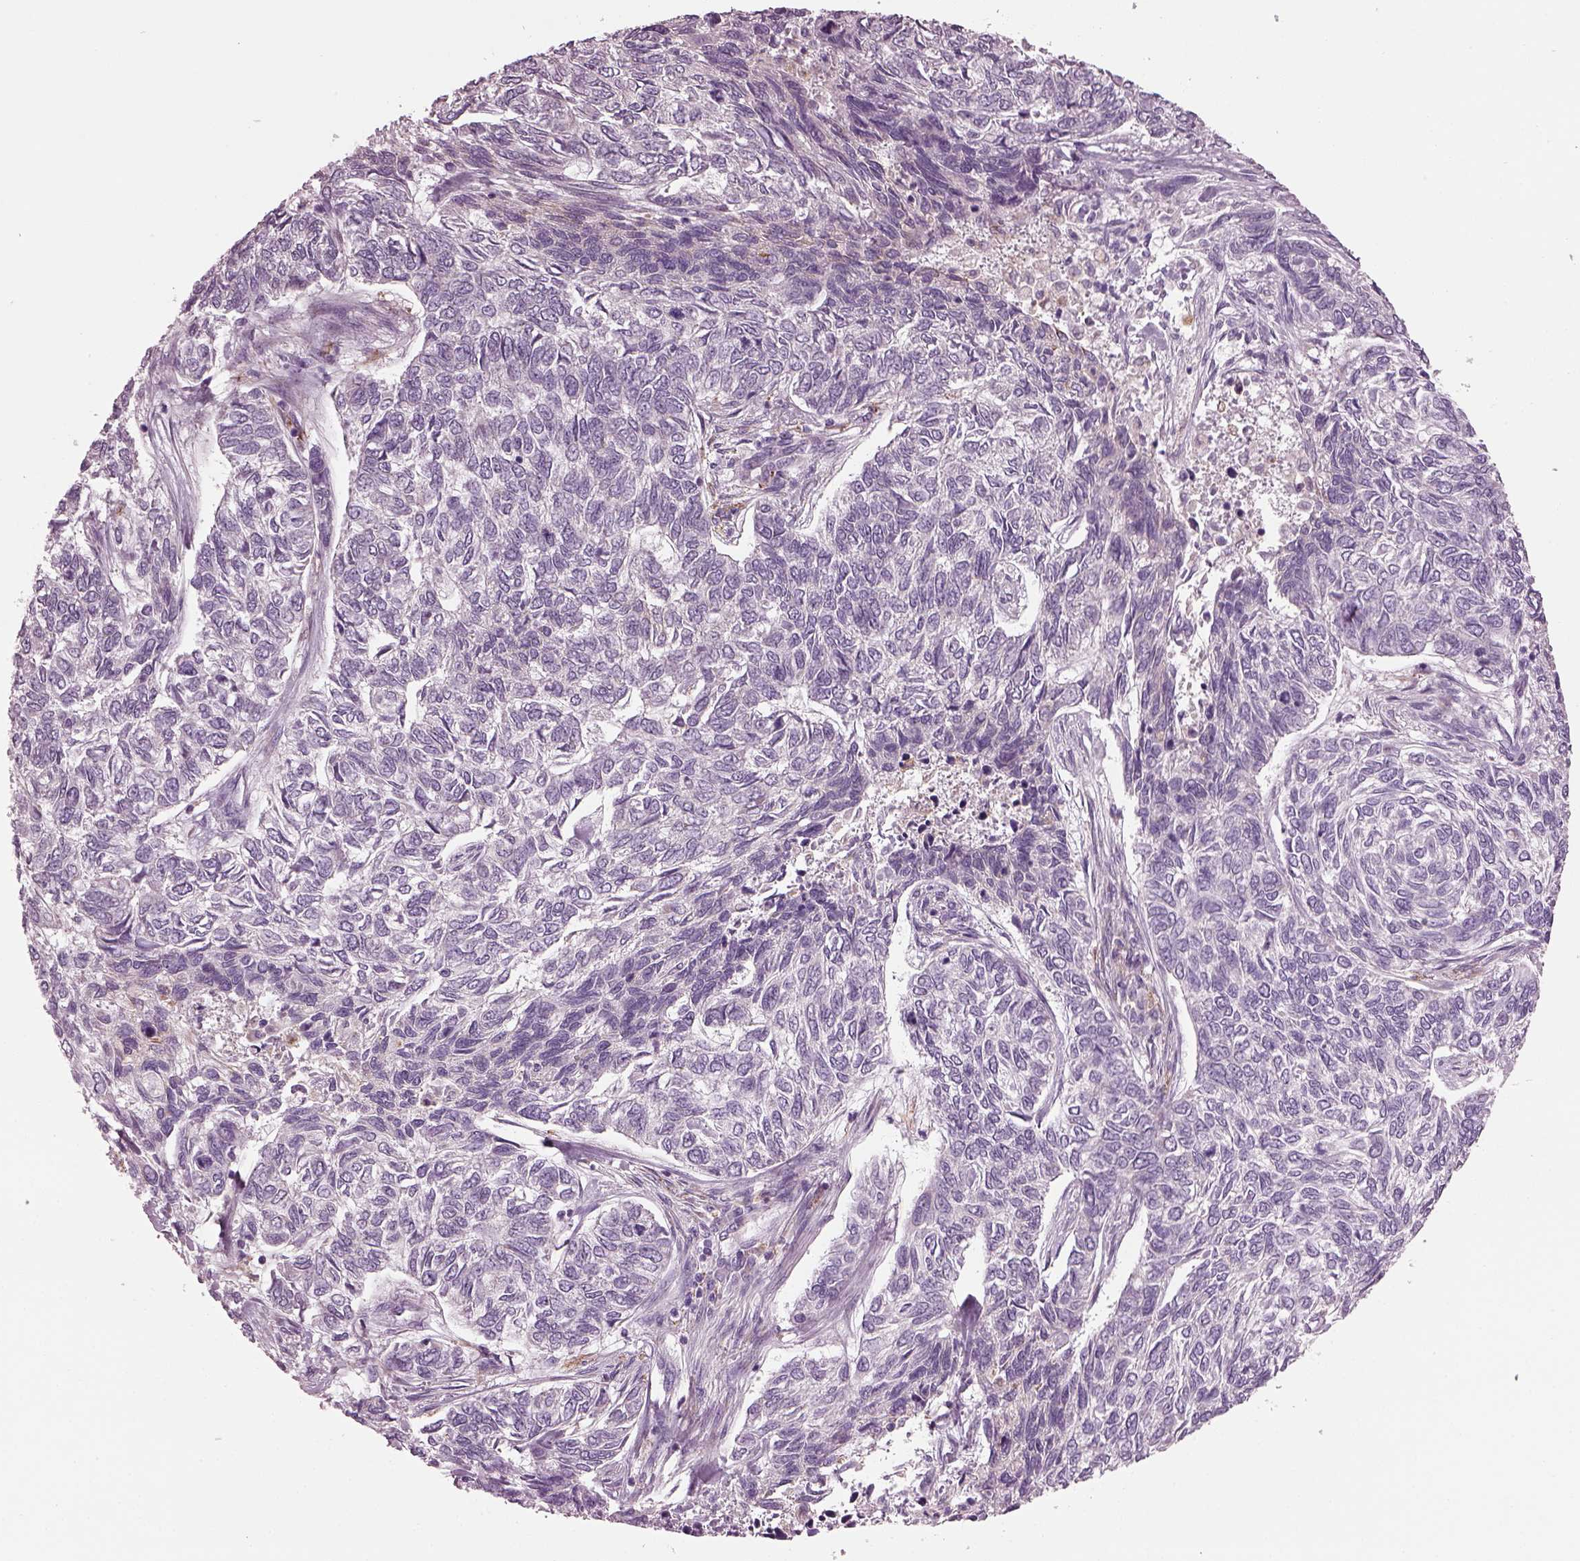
{"staining": {"intensity": "negative", "quantity": "none", "location": "none"}, "tissue": "skin cancer", "cell_type": "Tumor cells", "image_type": "cancer", "snomed": [{"axis": "morphology", "description": "Basal cell carcinoma"}, {"axis": "topography", "description": "Skin"}], "caption": "High power microscopy photomicrograph of an IHC photomicrograph of skin basal cell carcinoma, revealing no significant staining in tumor cells.", "gene": "TMEM231", "patient": {"sex": "female", "age": 65}}